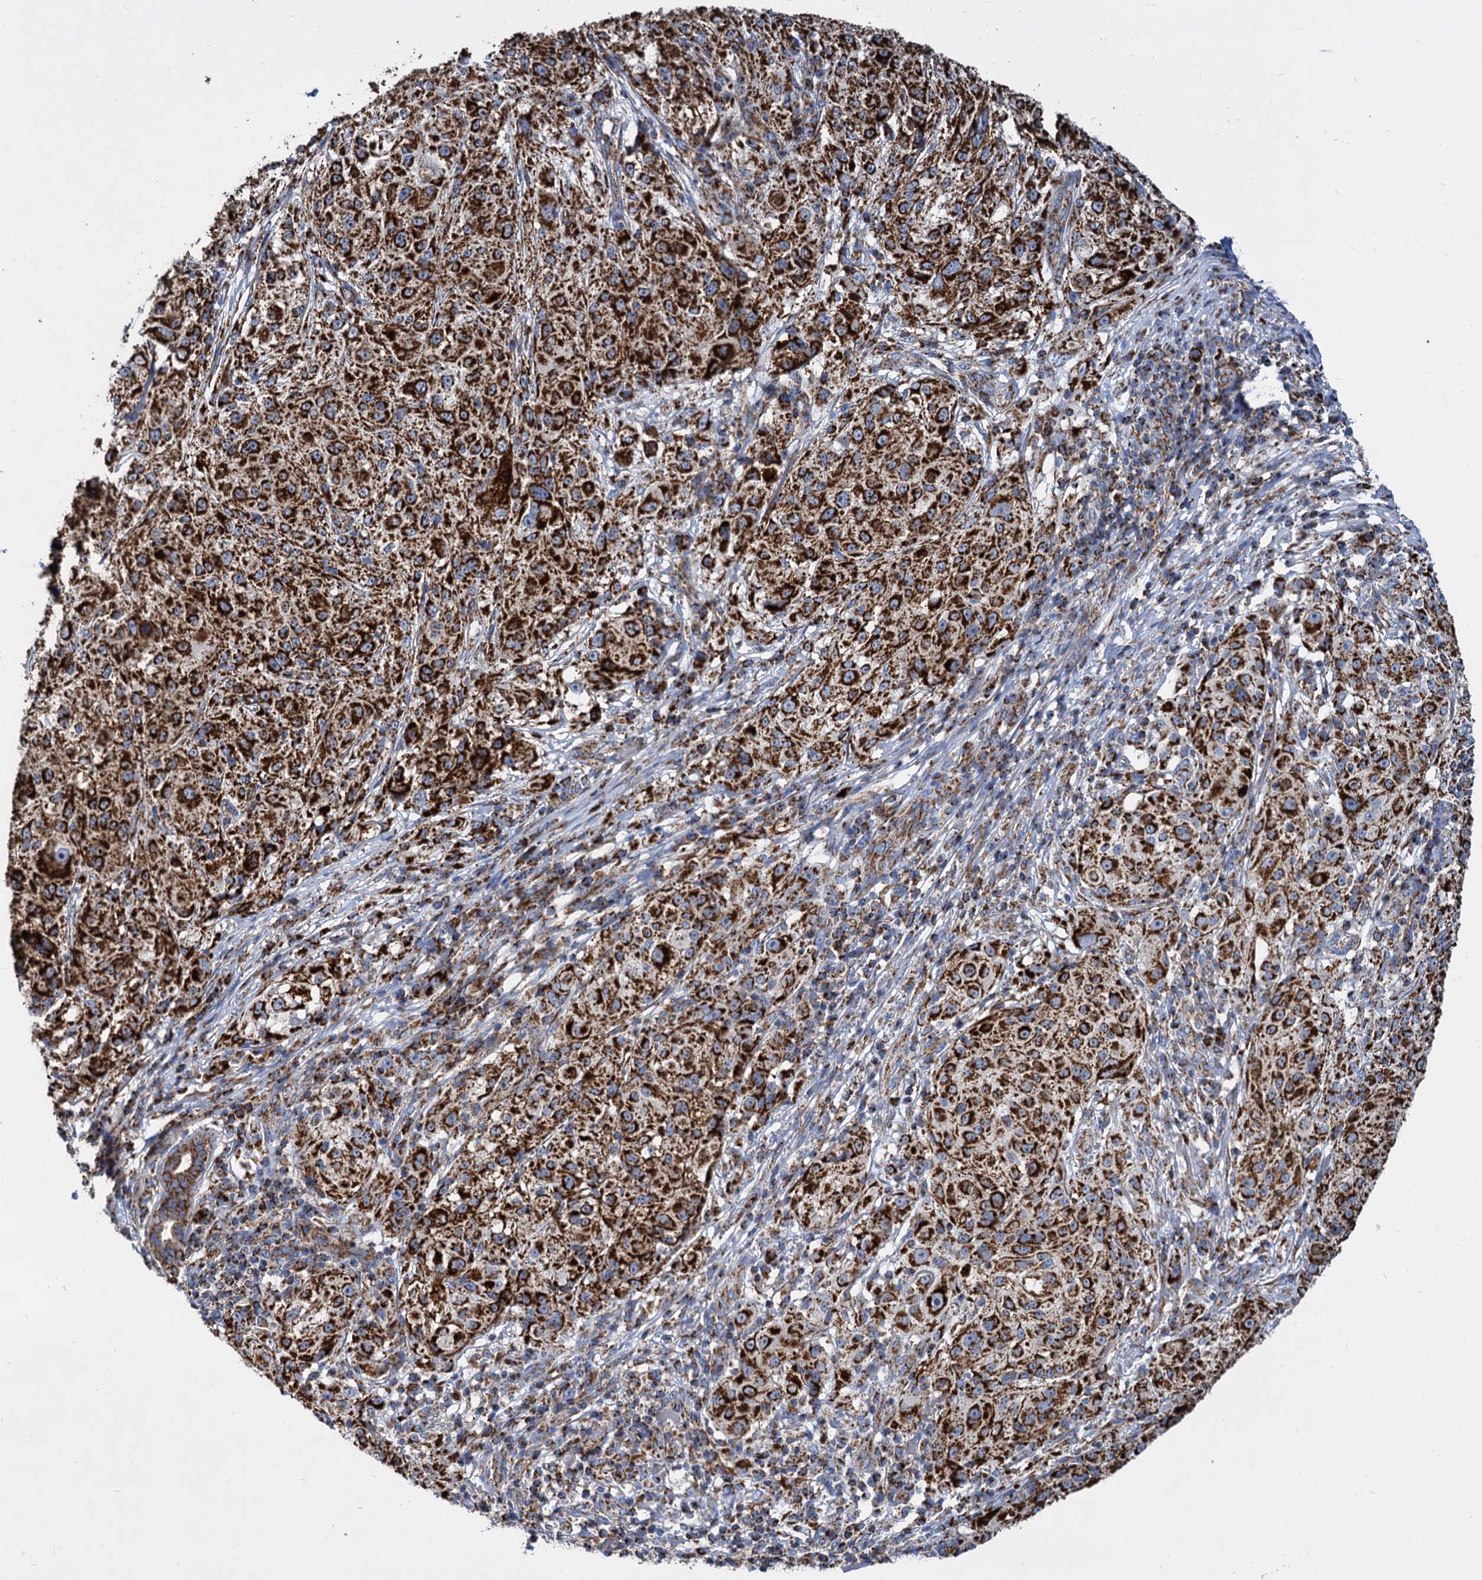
{"staining": {"intensity": "strong", "quantity": ">75%", "location": "cytoplasmic/membranous"}, "tissue": "melanoma", "cell_type": "Tumor cells", "image_type": "cancer", "snomed": [{"axis": "morphology", "description": "Necrosis, NOS"}, {"axis": "morphology", "description": "Malignant melanoma, NOS"}, {"axis": "topography", "description": "Skin"}], "caption": "Immunohistochemistry of human malignant melanoma displays high levels of strong cytoplasmic/membranous expression in approximately >75% of tumor cells. Immunohistochemistry stains the protein in brown and the nuclei are stained blue.", "gene": "TIMM10", "patient": {"sex": "female", "age": 87}}